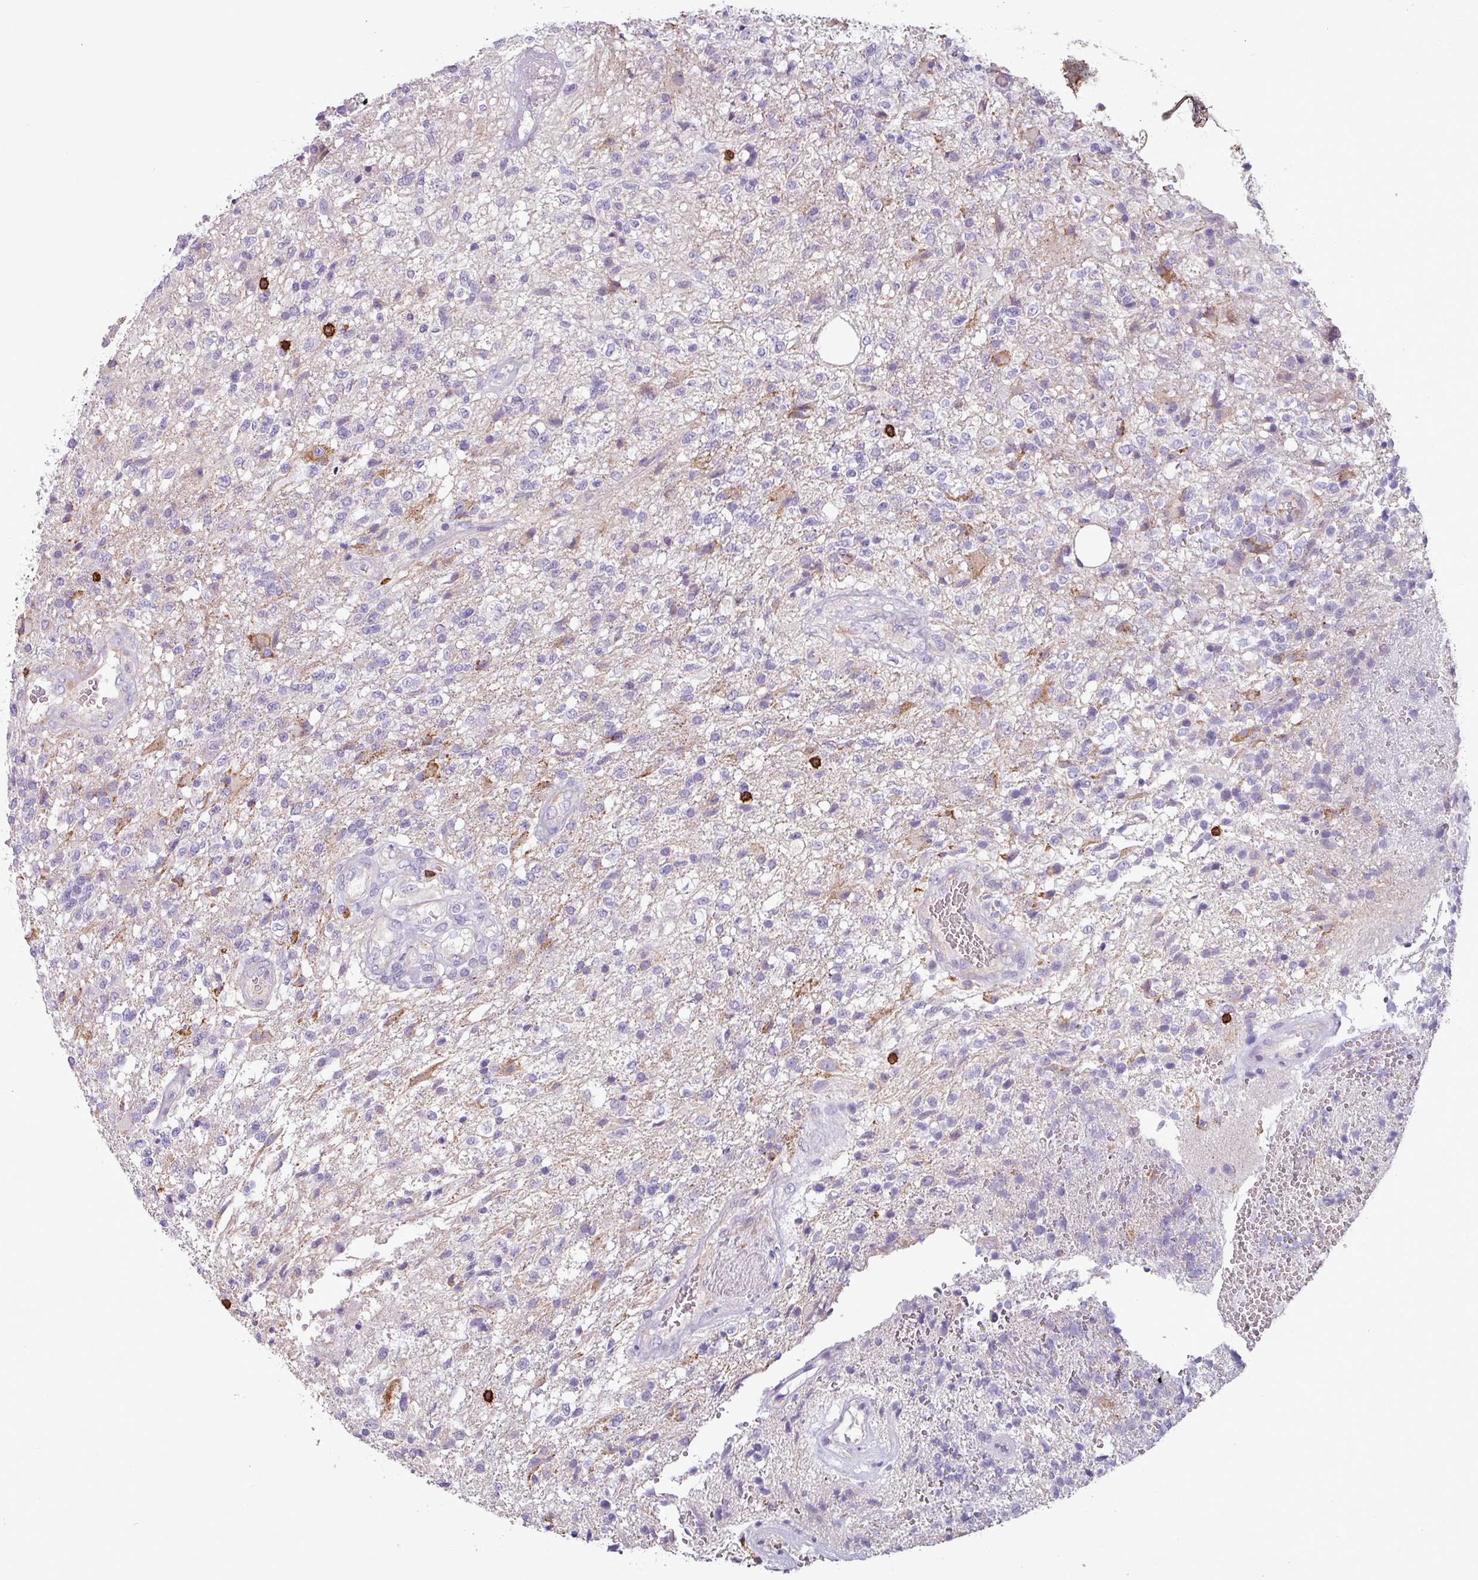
{"staining": {"intensity": "negative", "quantity": "none", "location": "none"}, "tissue": "glioma", "cell_type": "Tumor cells", "image_type": "cancer", "snomed": [{"axis": "morphology", "description": "Glioma, malignant, High grade"}, {"axis": "topography", "description": "Brain"}], "caption": "High power microscopy image of an immunohistochemistry (IHC) photomicrograph of glioma, revealing no significant staining in tumor cells.", "gene": "CD8A", "patient": {"sex": "male", "age": 56}}